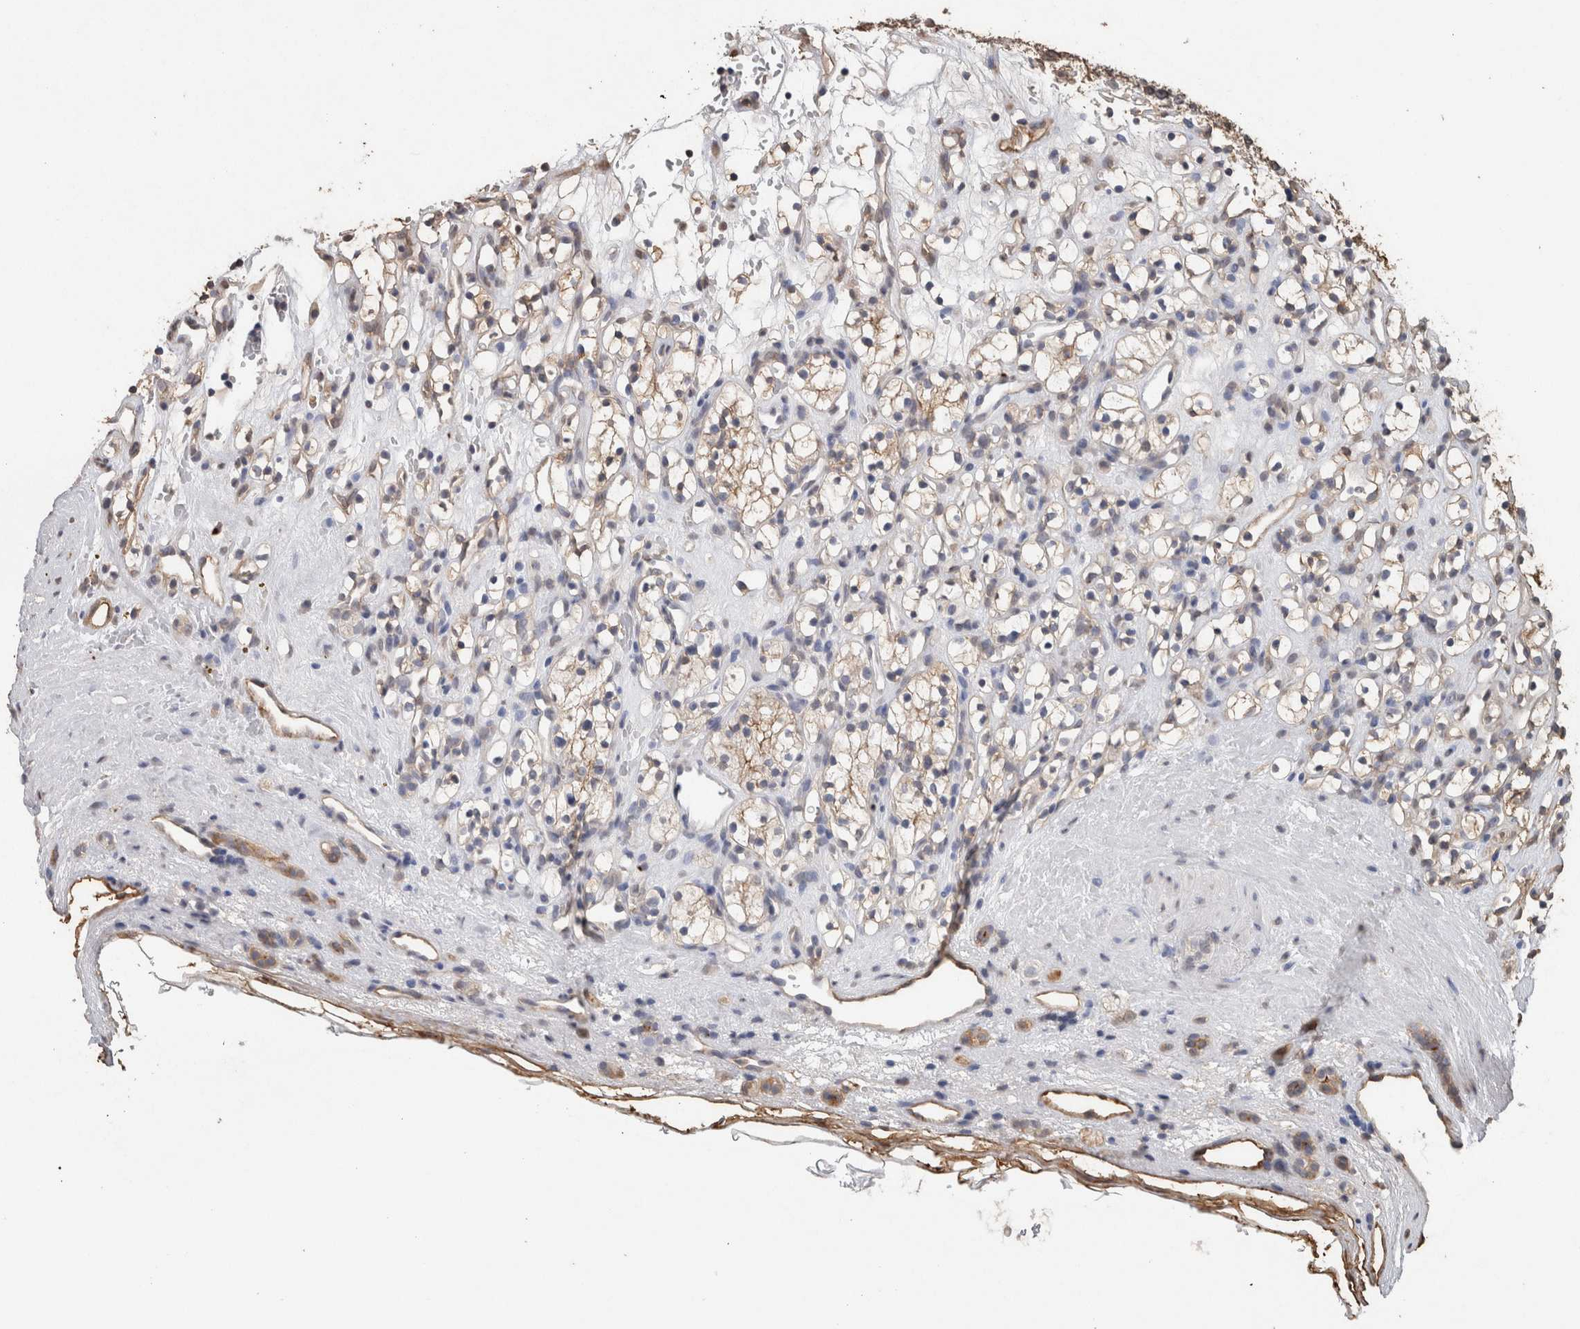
{"staining": {"intensity": "weak", "quantity": ">75%", "location": "cytoplasmic/membranous"}, "tissue": "renal cancer", "cell_type": "Tumor cells", "image_type": "cancer", "snomed": [{"axis": "morphology", "description": "Adenocarcinoma, NOS"}, {"axis": "topography", "description": "Kidney"}], "caption": "Human renal cancer (adenocarcinoma) stained with a brown dye exhibits weak cytoplasmic/membranous positive expression in about >75% of tumor cells.", "gene": "S100A10", "patient": {"sex": "female", "age": 60}}